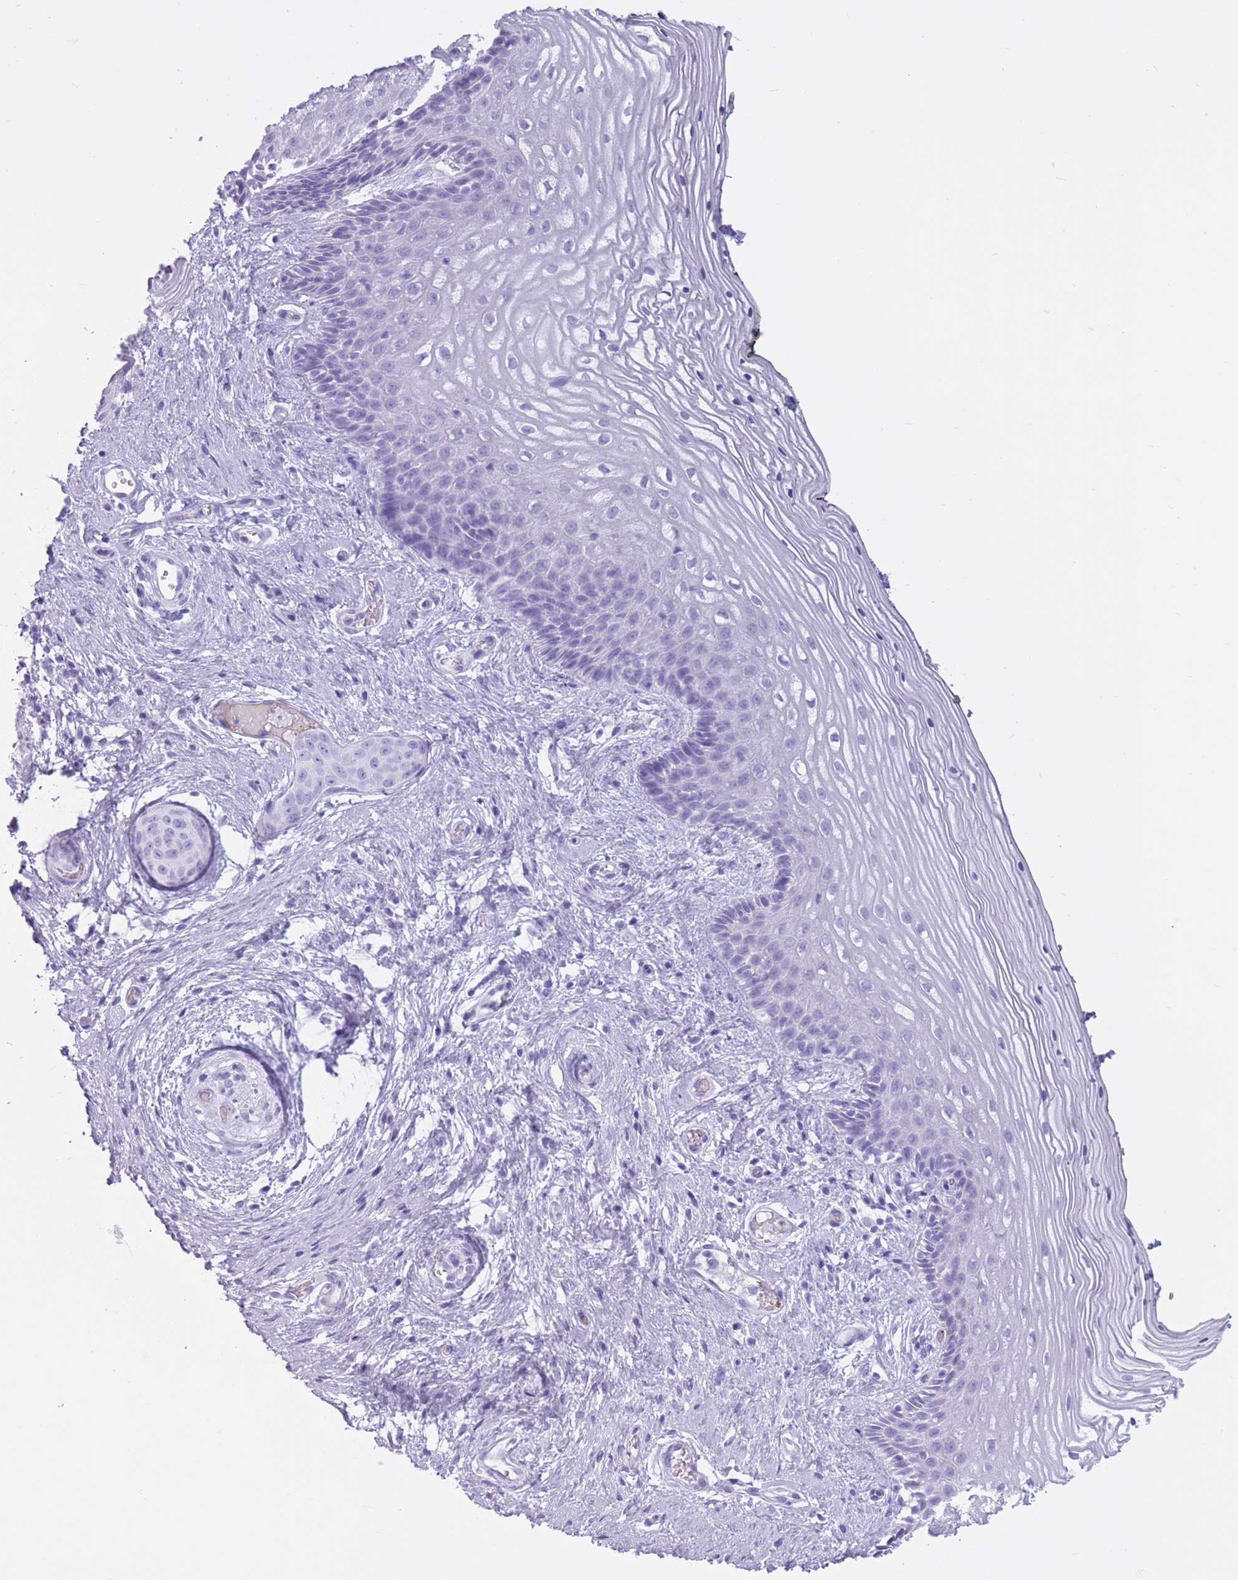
{"staining": {"intensity": "negative", "quantity": "none", "location": "none"}, "tissue": "vagina", "cell_type": "Squamous epithelial cells", "image_type": "normal", "snomed": [{"axis": "morphology", "description": "Normal tissue, NOS"}, {"axis": "topography", "description": "Vagina"}], "caption": "Squamous epithelial cells show no significant positivity in benign vagina.", "gene": "OR7C1", "patient": {"sex": "female", "age": 47}}